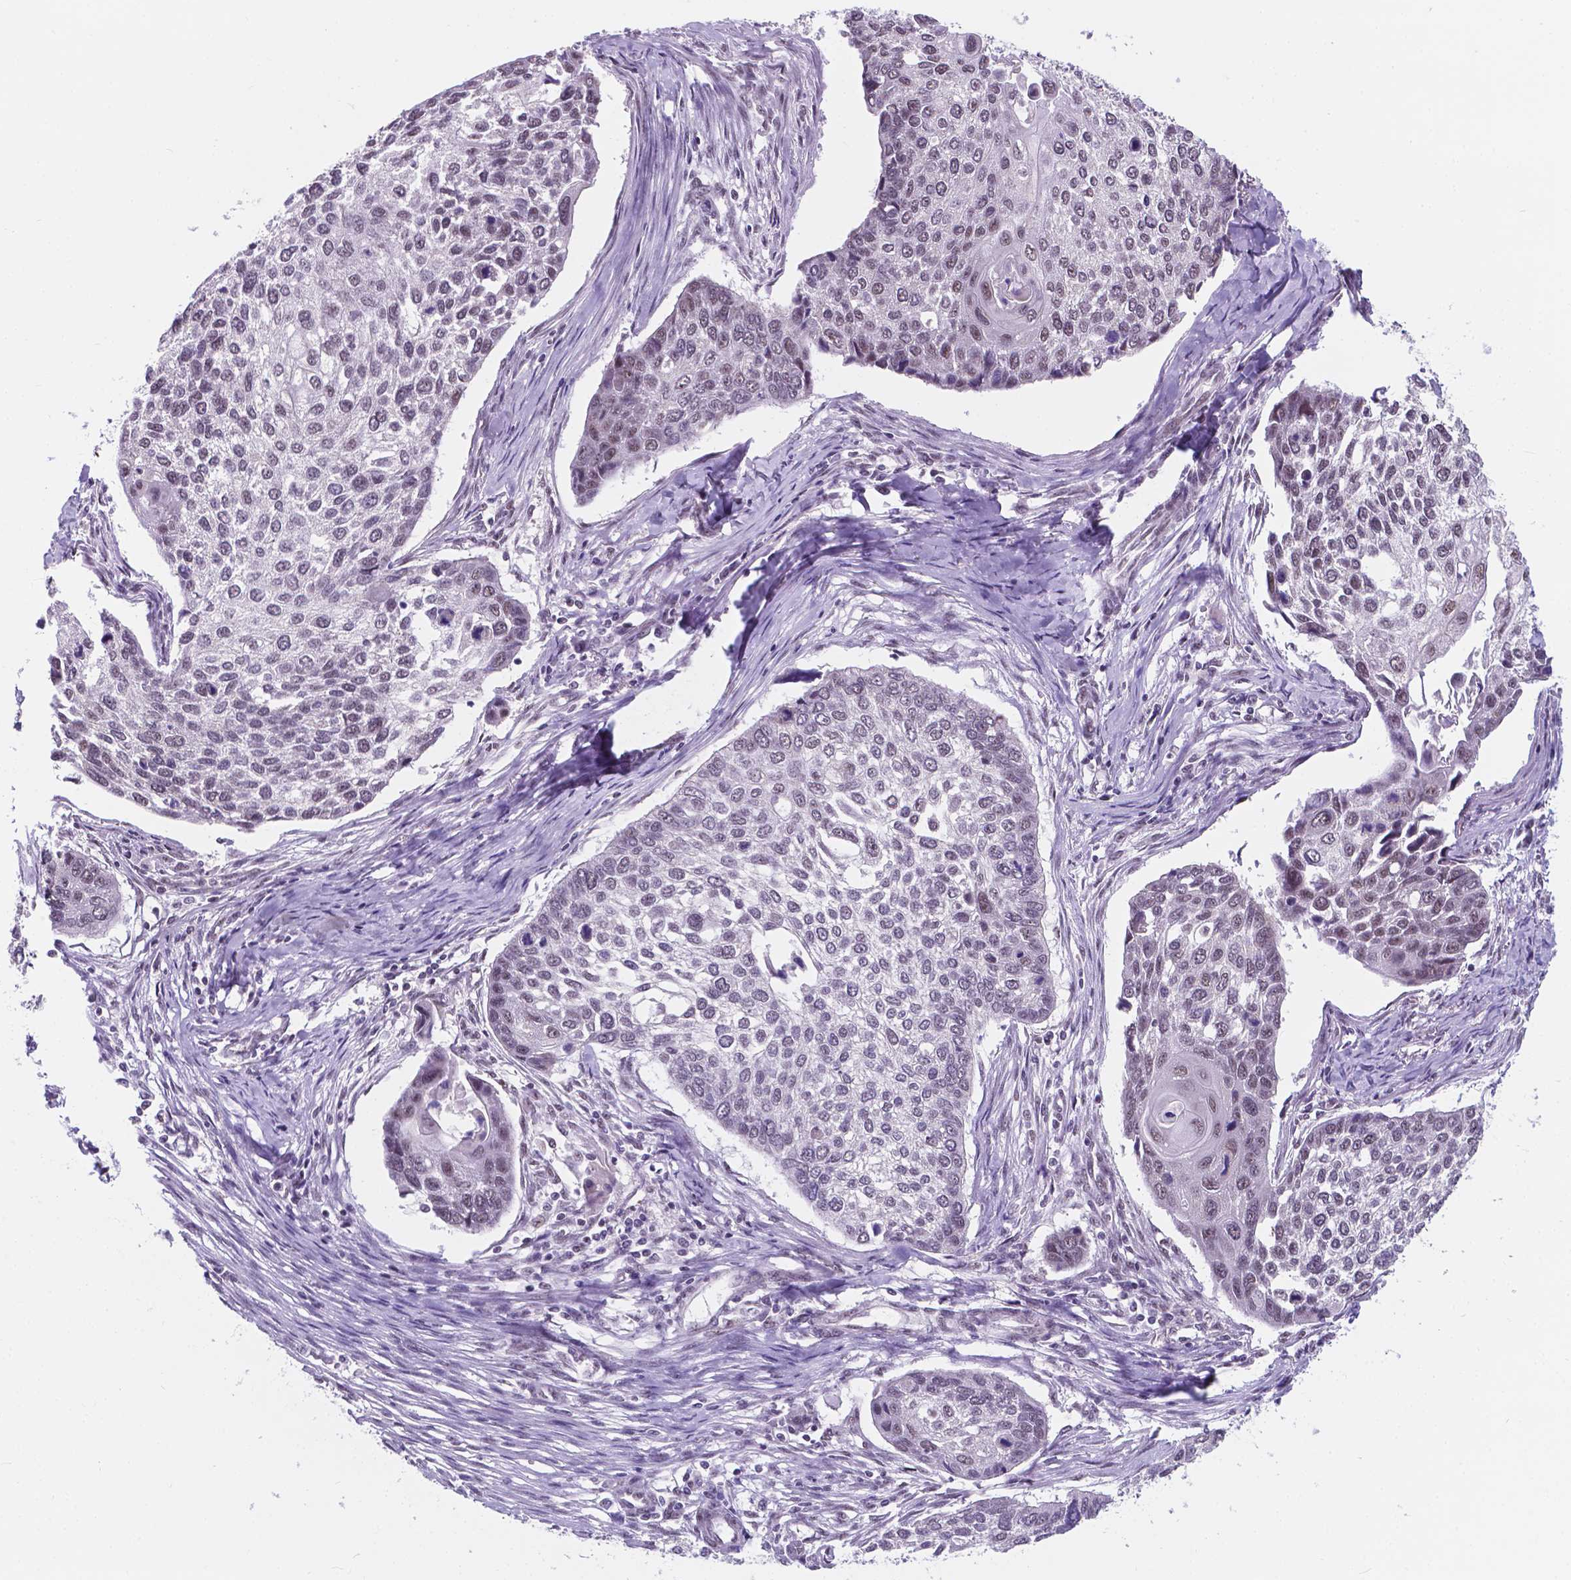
{"staining": {"intensity": "weak", "quantity": "<25%", "location": "nuclear"}, "tissue": "lung cancer", "cell_type": "Tumor cells", "image_type": "cancer", "snomed": [{"axis": "morphology", "description": "Squamous cell carcinoma, NOS"}, {"axis": "morphology", "description": "Squamous cell carcinoma, metastatic, NOS"}, {"axis": "topography", "description": "Lung"}], "caption": "Tumor cells show no significant protein expression in metastatic squamous cell carcinoma (lung).", "gene": "BCAS2", "patient": {"sex": "male", "age": 63}}